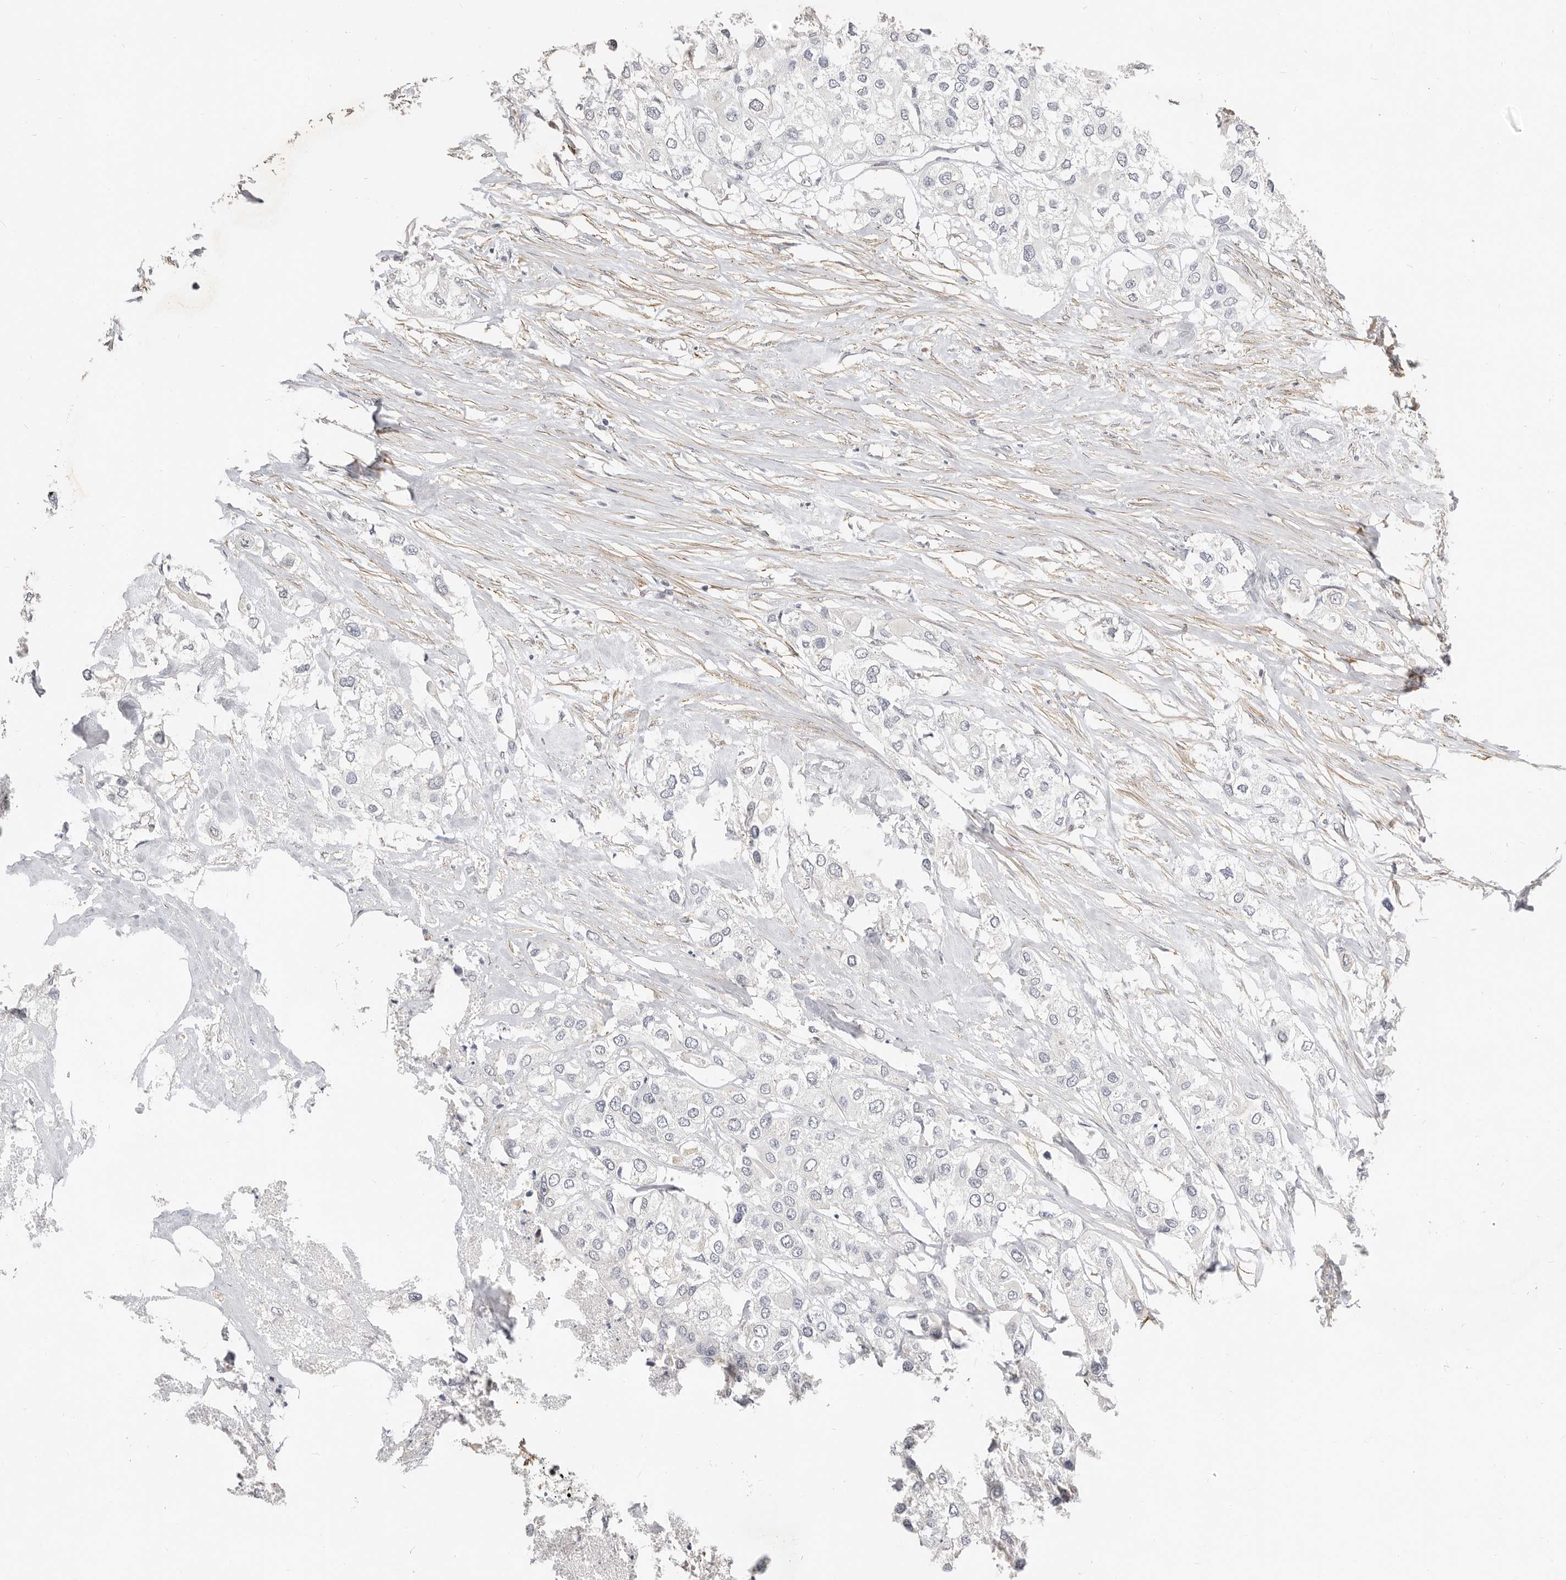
{"staining": {"intensity": "negative", "quantity": "none", "location": "none"}, "tissue": "urothelial cancer", "cell_type": "Tumor cells", "image_type": "cancer", "snomed": [{"axis": "morphology", "description": "Urothelial carcinoma, High grade"}, {"axis": "topography", "description": "Urinary bladder"}], "caption": "Urothelial carcinoma (high-grade) was stained to show a protein in brown. There is no significant staining in tumor cells.", "gene": "RABAC1", "patient": {"sex": "male", "age": 64}}